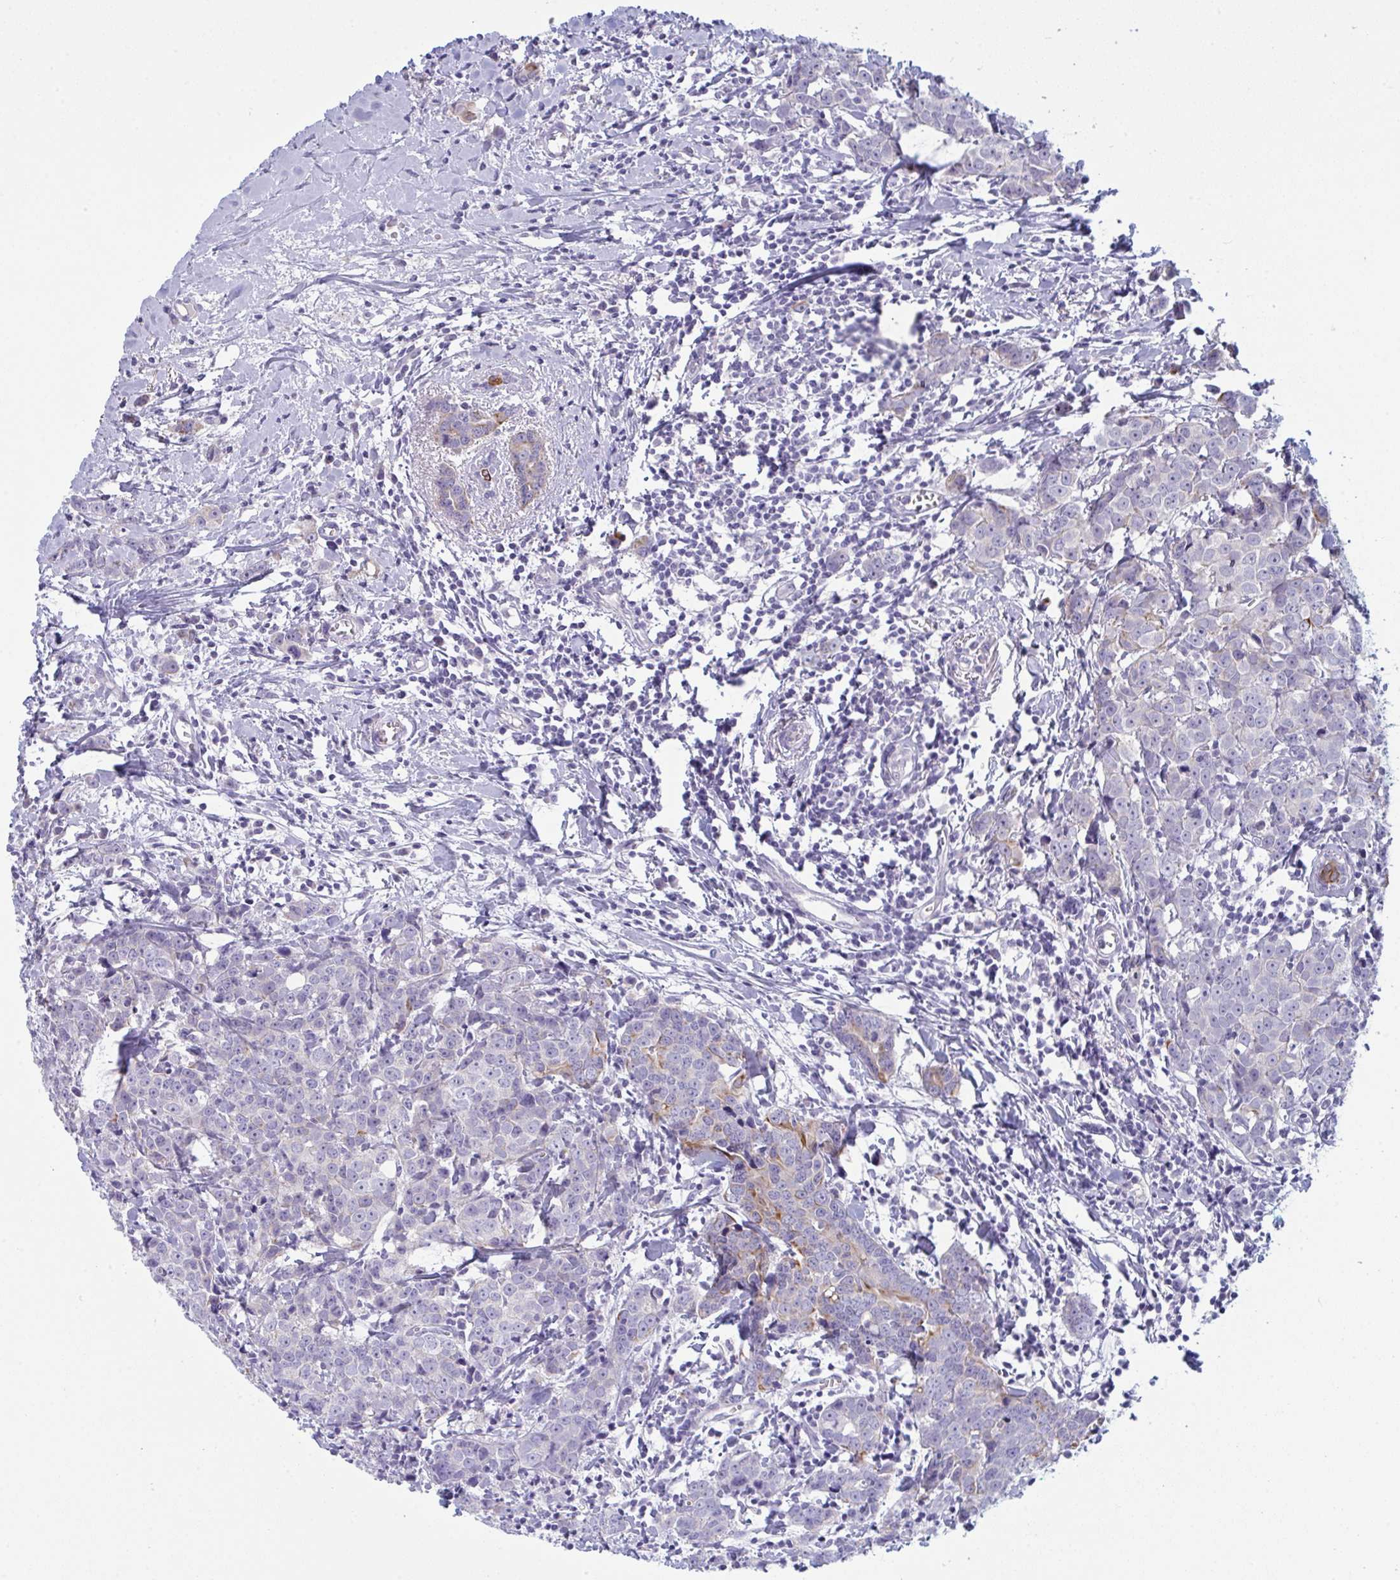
{"staining": {"intensity": "weak", "quantity": "<25%", "location": "cytoplasmic/membranous"}, "tissue": "breast cancer", "cell_type": "Tumor cells", "image_type": "cancer", "snomed": [{"axis": "morphology", "description": "Duct carcinoma"}, {"axis": "topography", "description": "Breast"}], "caption": "Breast cancer was stained to show a protein in brown. There is no significant staining in tumor cells.", "gene": "TENT5D", "patient": {"sex": "female", "age": 80}}